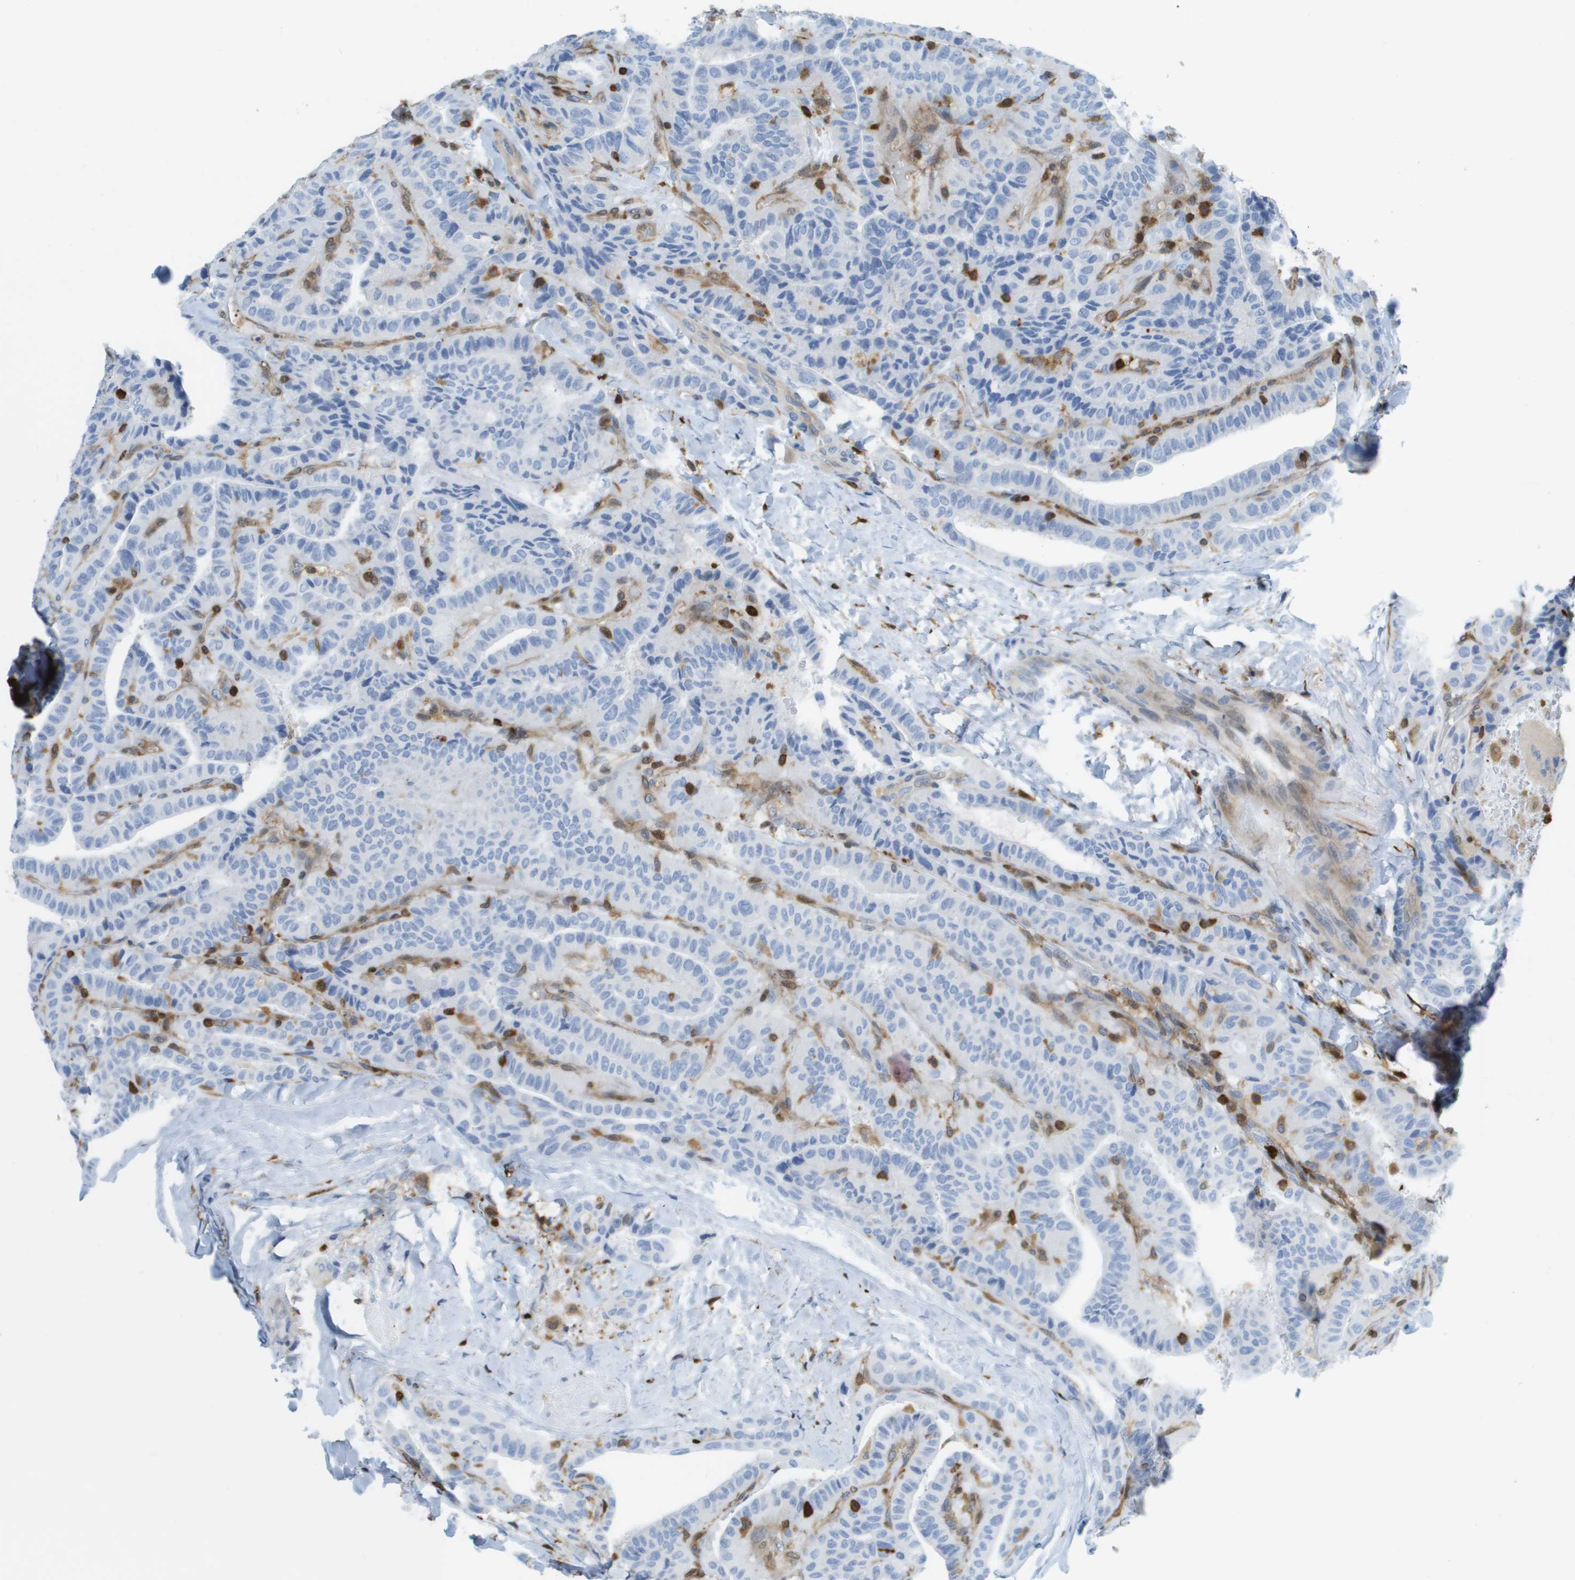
{"staining": {"intensity": "negative", "quantity": "none", "location": "none"}, "tissue": "thyroid cancer", "cell_type": "Tumor cells", "image_type": "cancer", "snomed": [{"axis": "morphology", "description": "Papillary adenocarcinoma, NOS"}, {"axis": "topography", "description": "Thyroid gland"}], "caption": "Immunohistochemistry micrograph of human thyroid papillary adenocarcinoma stained for a protein (brown), which reveals no staining in tumor cells.", "gene": "DOCK5", "patient": {"sex": "male", "age": 77}}